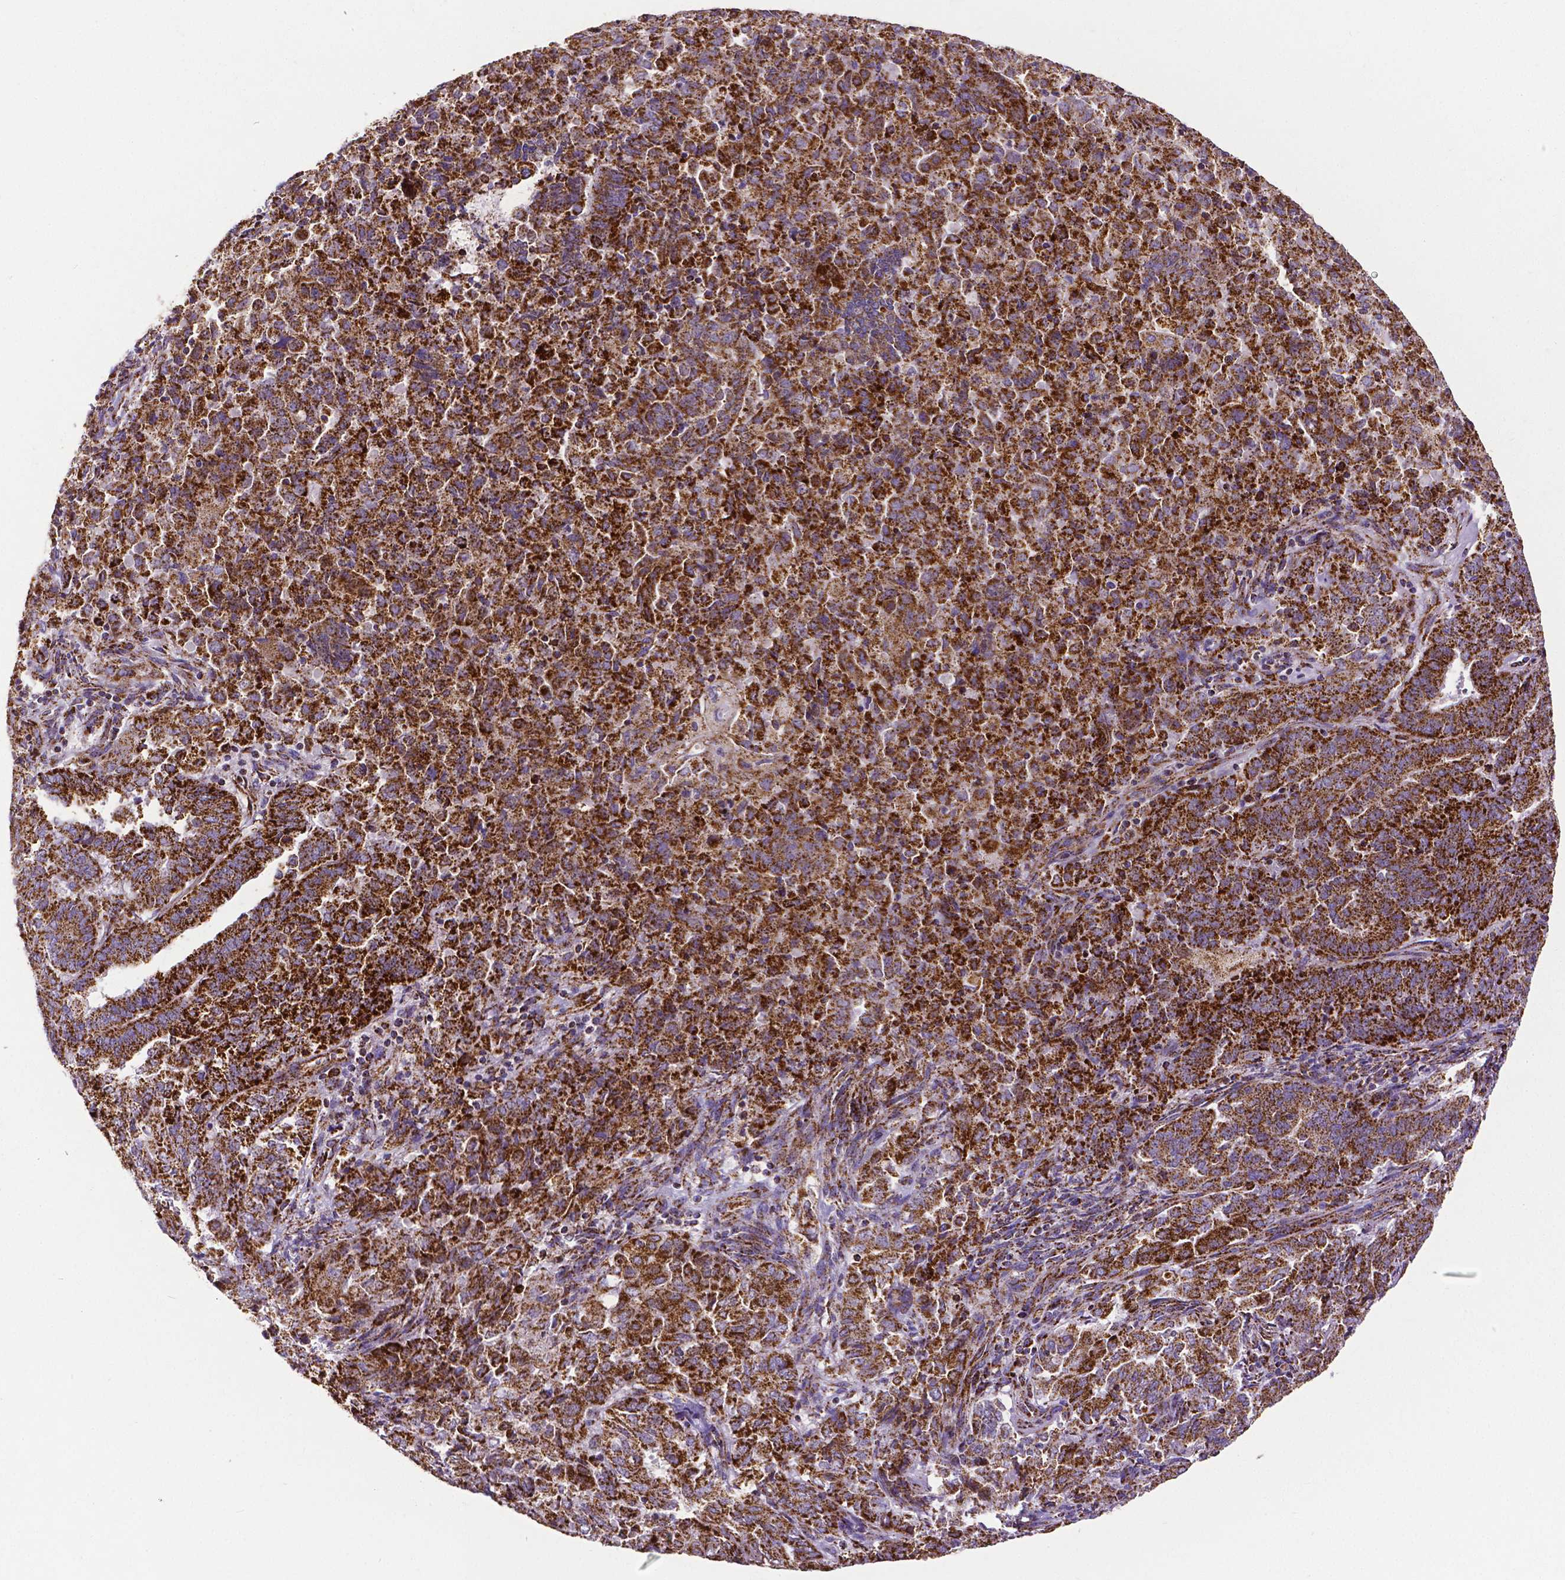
{"staining": {"intensity": "strong", "quantity": ">75%", "location": "cytoplasmic/membranous"}, "tissue": "endometrial cancer", "cell_type": "Tumor cells", "image_type": "cancer", "snomed": [{"axis": "morphology", "description": "Adenocarcinoma, NOS"}, {"axis": "topography", "description": "Endometrium"}], "caption": "Immunohistochemical staining of endometrial adenocarcinoma shows high levels of strong cytoplasmic/membranous staining in approximately >75% of tumor cells. (DAB IHC, brown staining for protein, blue staining for nuclei).", "gene": "MACC1", "patient": {"sex": "female", "age": 72}}